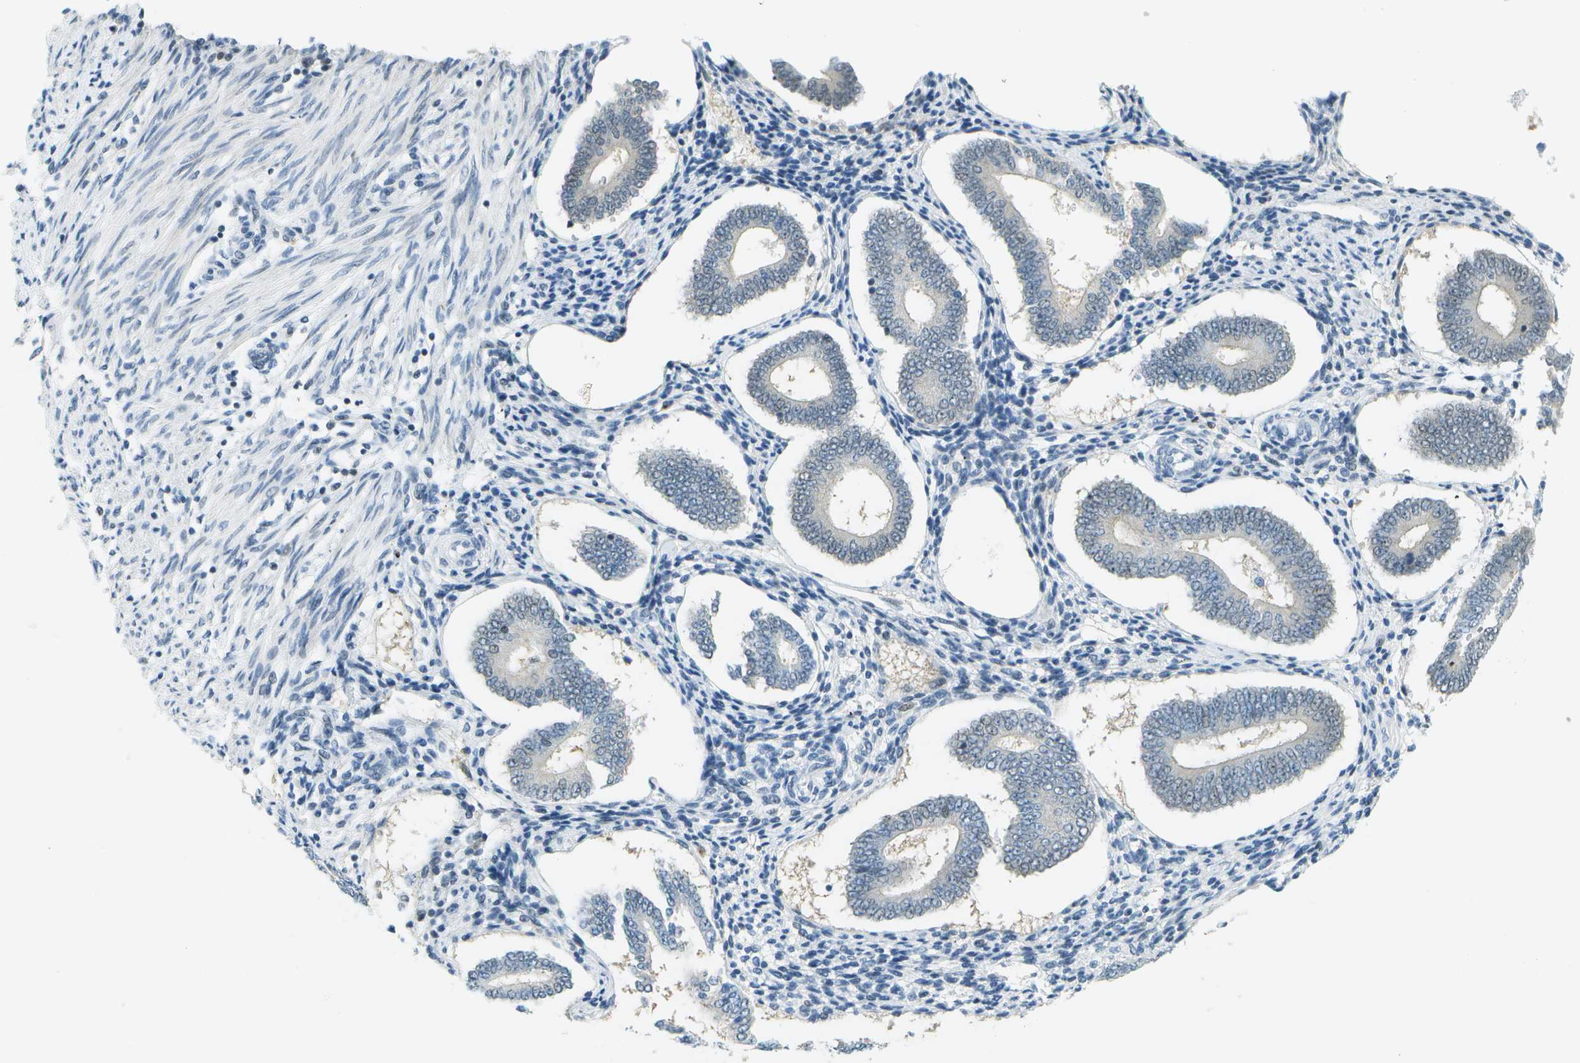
{"staining": {"intensity": "negative", "quantity": "none", "location": "none"}, "tissue": "endometrium", "cell_type": "Cells in endometrial stroma", "image_type": "normal", "snomed": [{"axis": "morphology", "description": "Normal tissue, NOS"}, {"axis": "topography", "description": "Endometrium"}], "caption": "High power microscopy photomicrograph of an IHC histopathology image of normal endometrium, revealing no significant expression in cells in endometrial stroma. (Immunohistochemistry (ihc), brightfield microscopy, high magnification).", "gene": "NEK11", "patient": {"sex": "female", "age": 42}}